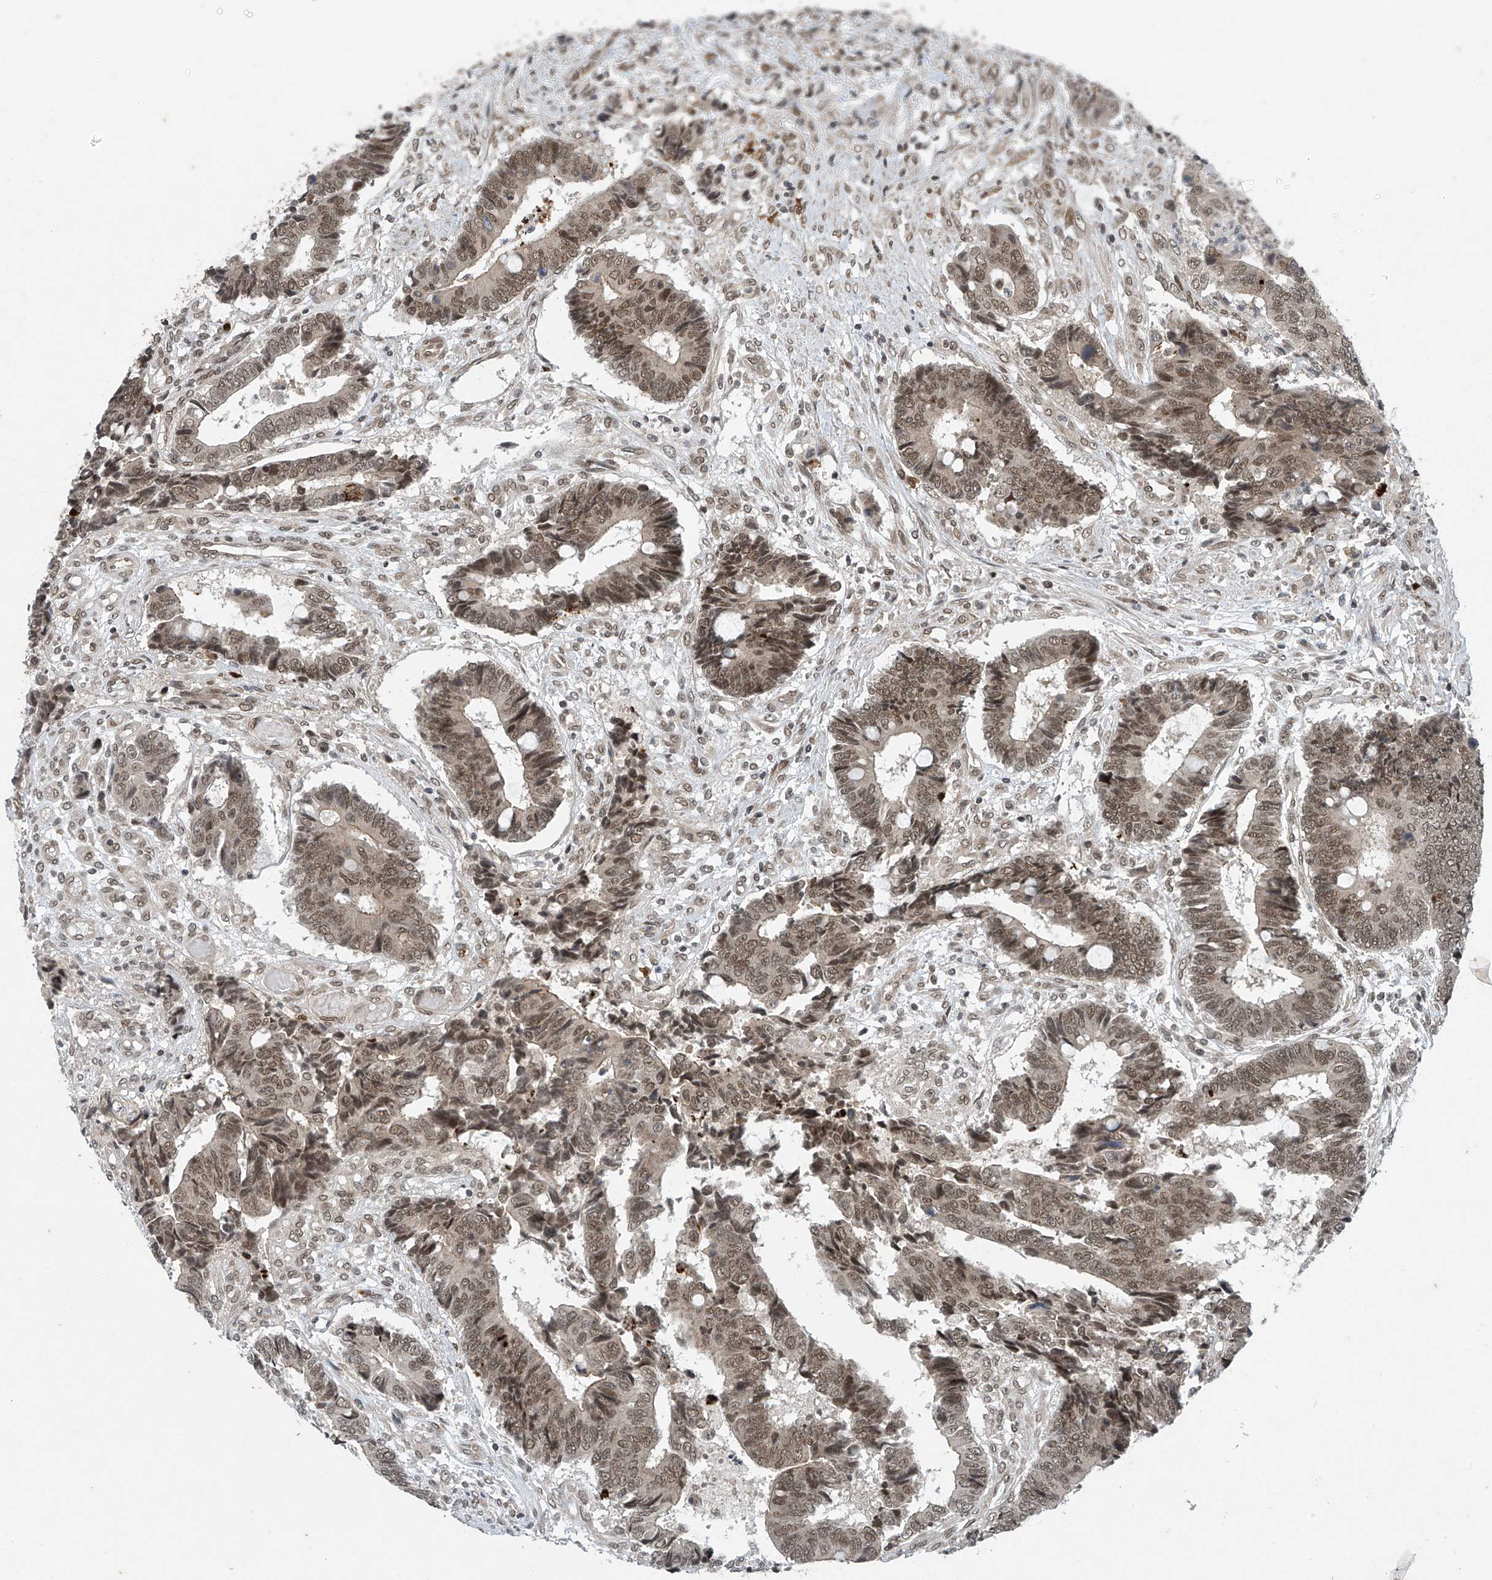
{"staining": {"intensity": "moderate", "quantity": ">75%", "location": "nuclear"}, "tissue": "colorectal cancer", "cell_type": "Tumor cells", "image_type": "cancer", "snomed": [{"axis": "morphology", "description": "Adenocarcinoma, NOS"}, {"axis": "topography", "description": "Rectum"}], "caption": "The photomicrograph shows immunohistochemical staining of colorectal cancer. There is moderate nuclear expression is present in about >75% of tumor cells.", "gene": "TAF8", "patient": {"sex": "male", "age": 84}}